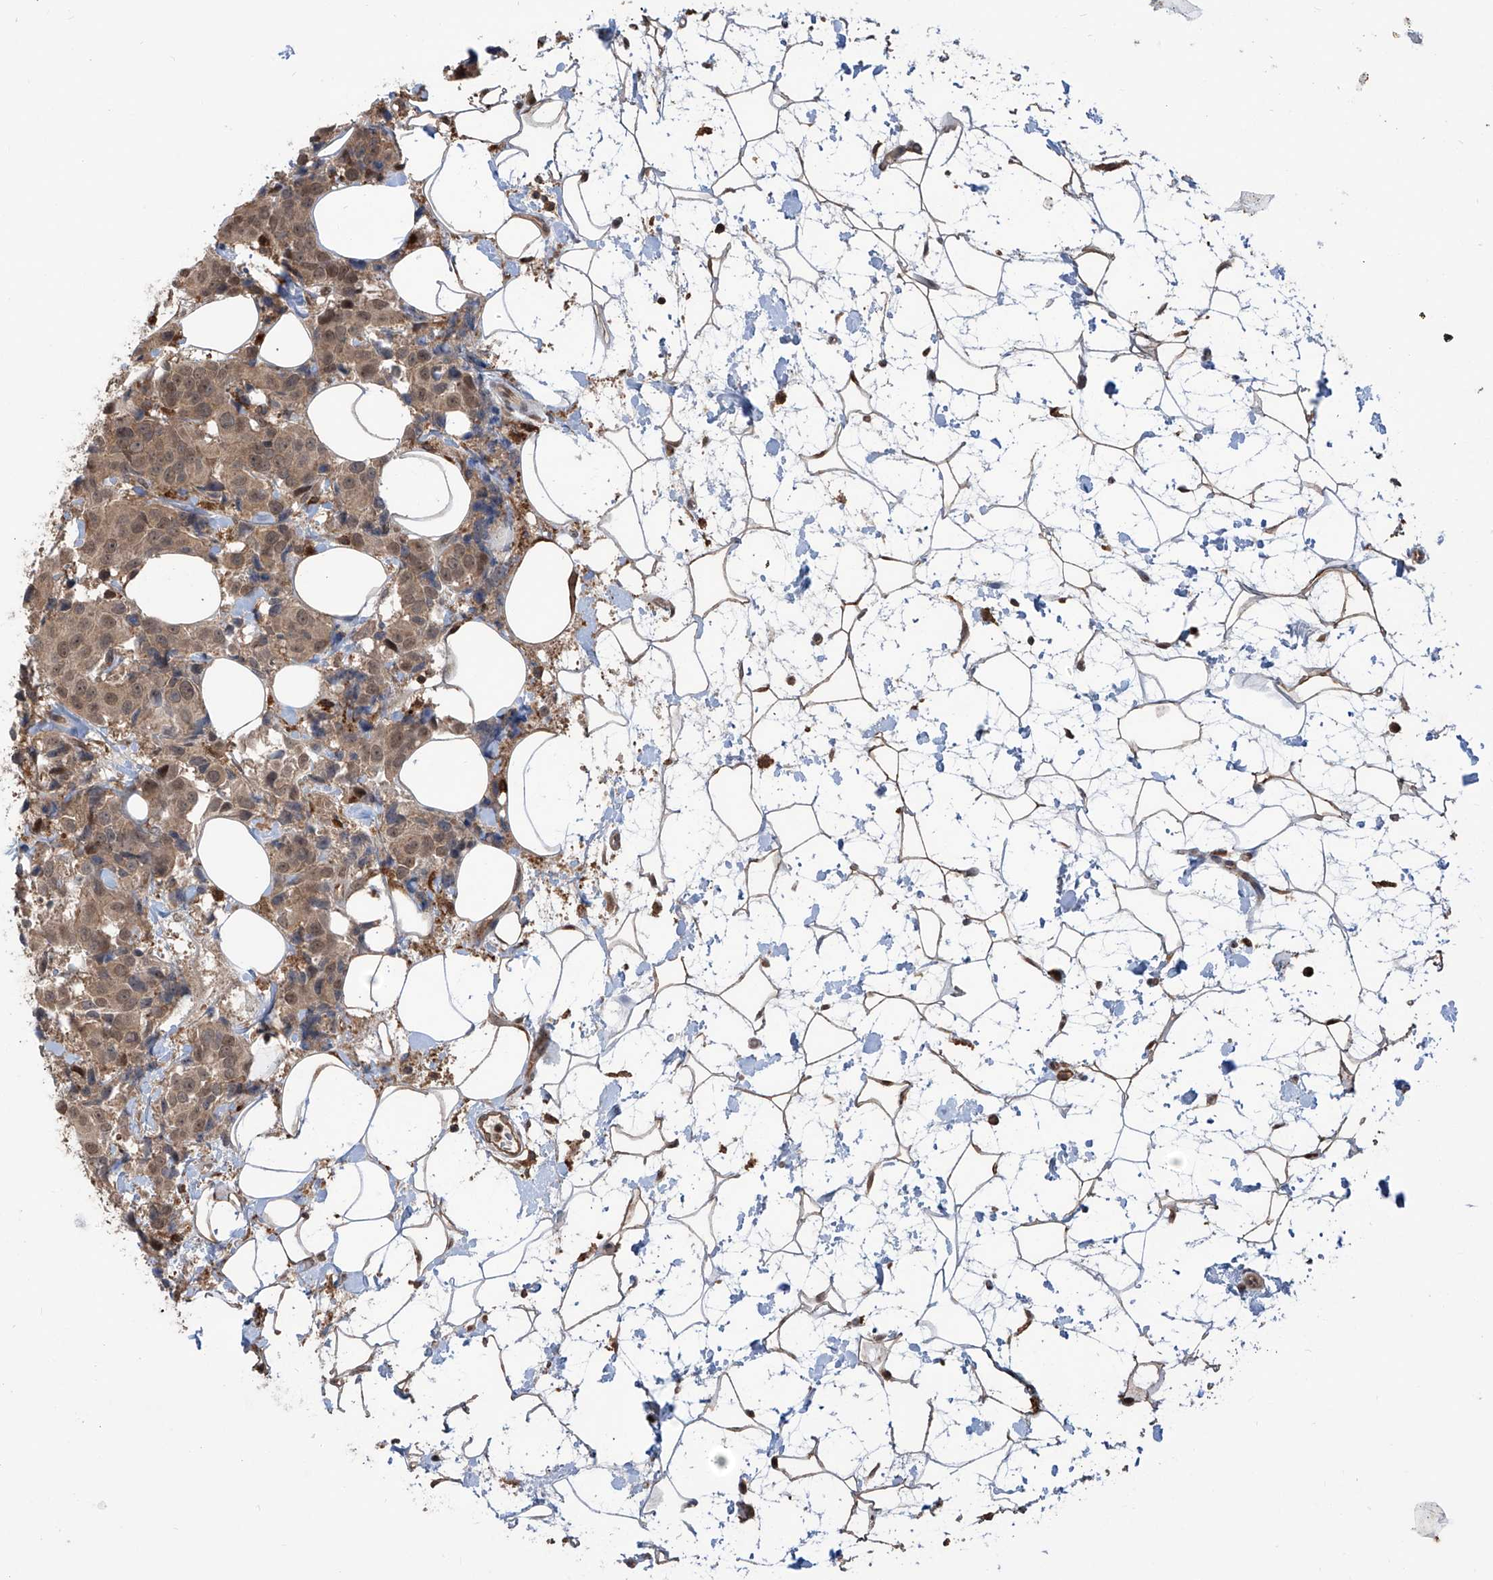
{"staining": {"intensity": "weak", "quantity": ">75%", "location": "cytoplasmic/membranous,nuclear"}, "tissue": "breast cancer", "cell_type": "Tumor cells", "image_type": "cancer", "snomed": [{"axis": "morphology", "description": "Normal tissue, NOS"}, {"axis": "morphology", "description": "Duct carcinoma"}, {"axis": "topography", "description": "Breast"}], "caption": "This is an image of immunohistochemistry (IHC) staining of breast cancer (invasive ductal carcinoma), which shows weak positivity in the cytoplasmic/membranous and nuclear of tumor cells.", "gene": "HOXC8", "patient": {"sex": "female", "age": 39}}